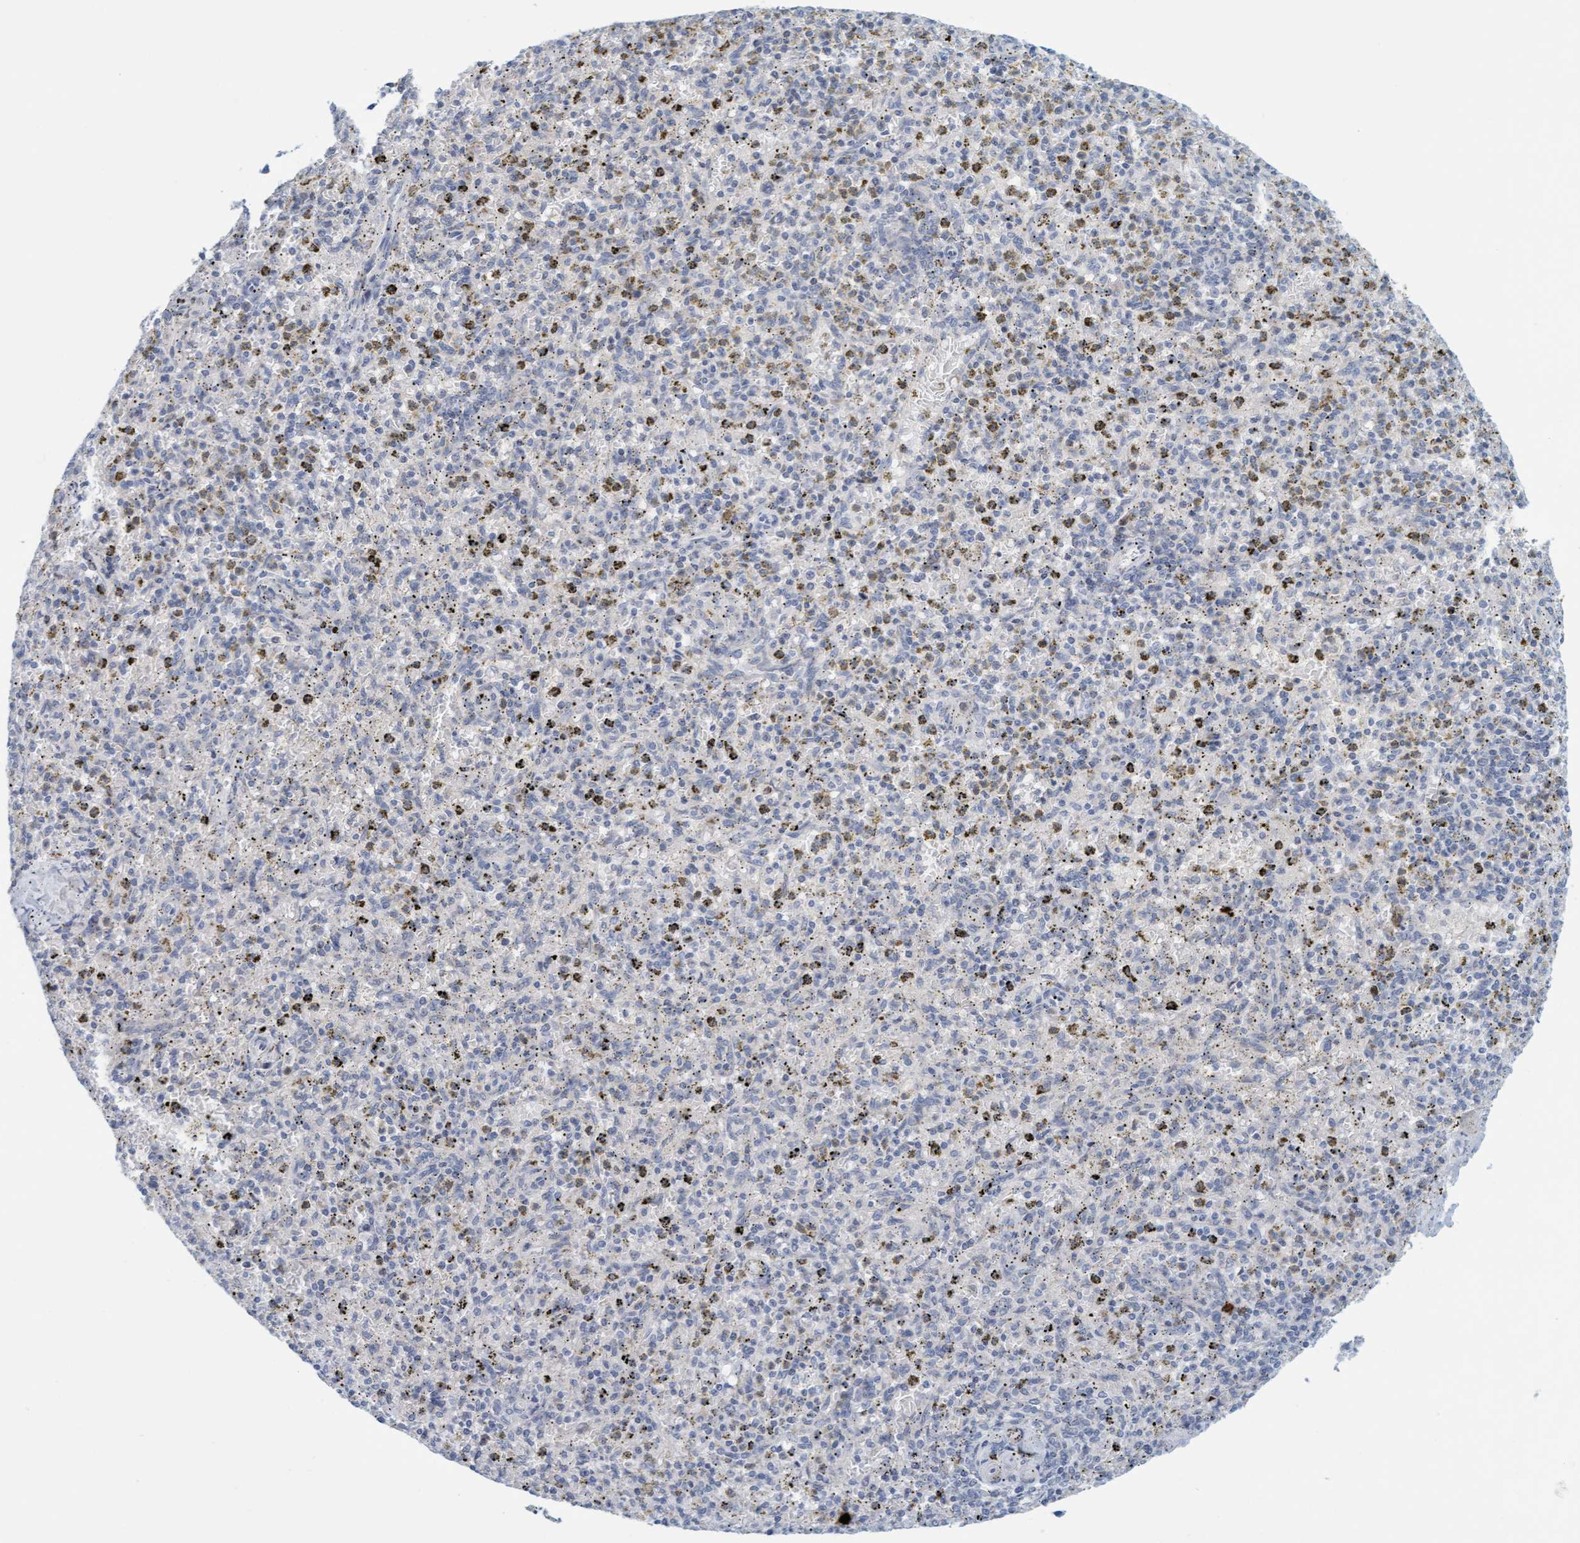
{"staining": {"intensity": "negative", "quantity": "none", "location": "none"}, "tissue": "spleen", "cell_type": "Cells in red pulp", "image_type": "normal", "snomed": [{"axis": "morphology", "description": "Normal tissue, NOS"}, {"axis": "topography", "description": "Spleen"}], "caption": "Spleen was stained to show a protein in brown. There is no significant expression in cells in red pulp. Nuclei are stained in blue.", "gene": "CPA3", "patient": {"sex": "male", "age": 72}}